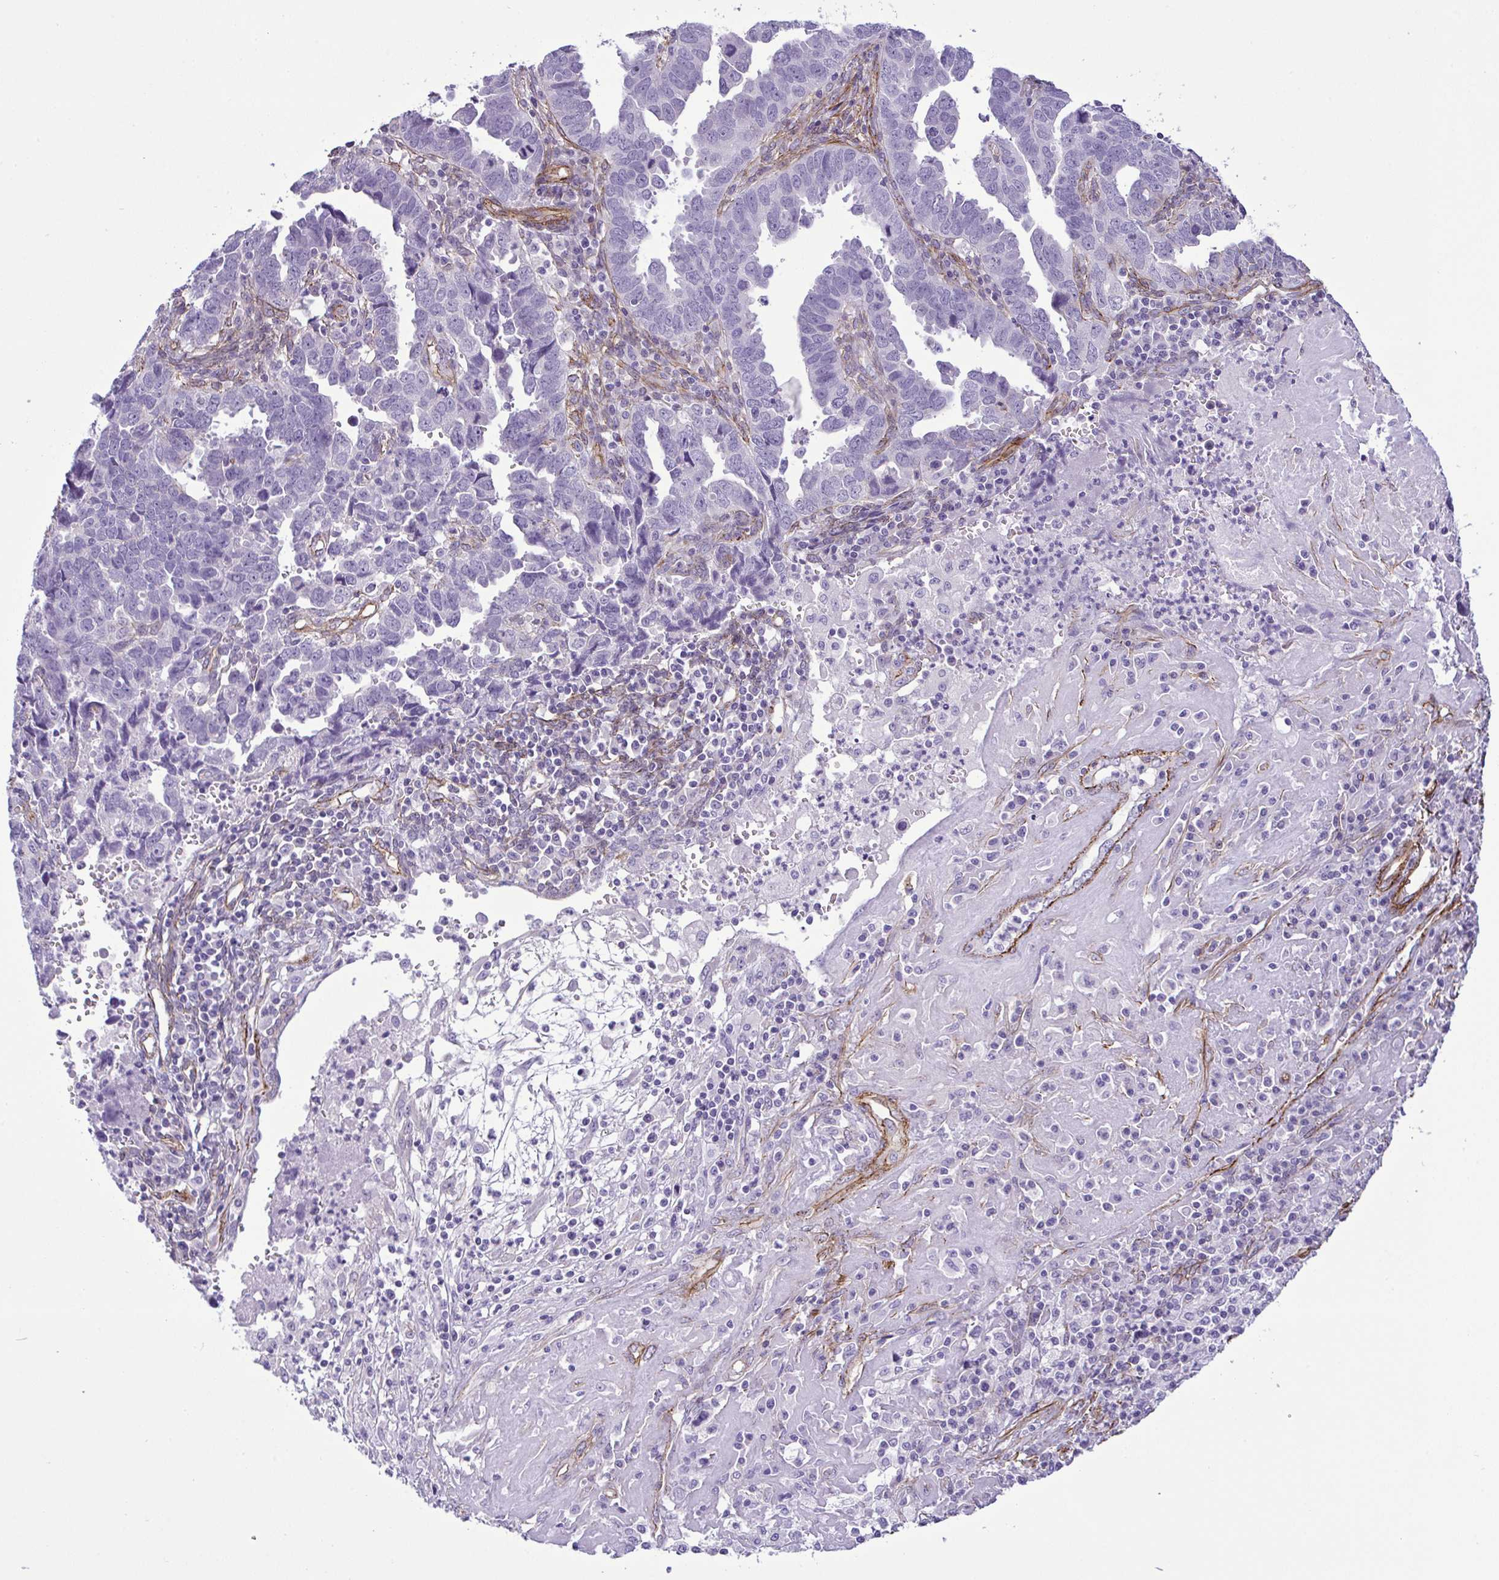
{"staining": {"intensity": "negative", "quantity": "none", "location": "none"}, "tissue": "endometrial cancer", "cell_type": "Tumor cells", "image_type": "cancer", "snomed": [{"axis": "morphology", "description": "Adenocarcinoma, NOS"}, {"axis": "topography", "description": "Uterus"}], "caption": "Immunohistochemistry (IHC) histopathology image of neoplastic tissue: endometrial adenocarcinoma stained with DAB displays no significant protein positivity in tumor cells.", "gene": "SYNPO2L", "patient": {"sex": "female", "age": 62}}